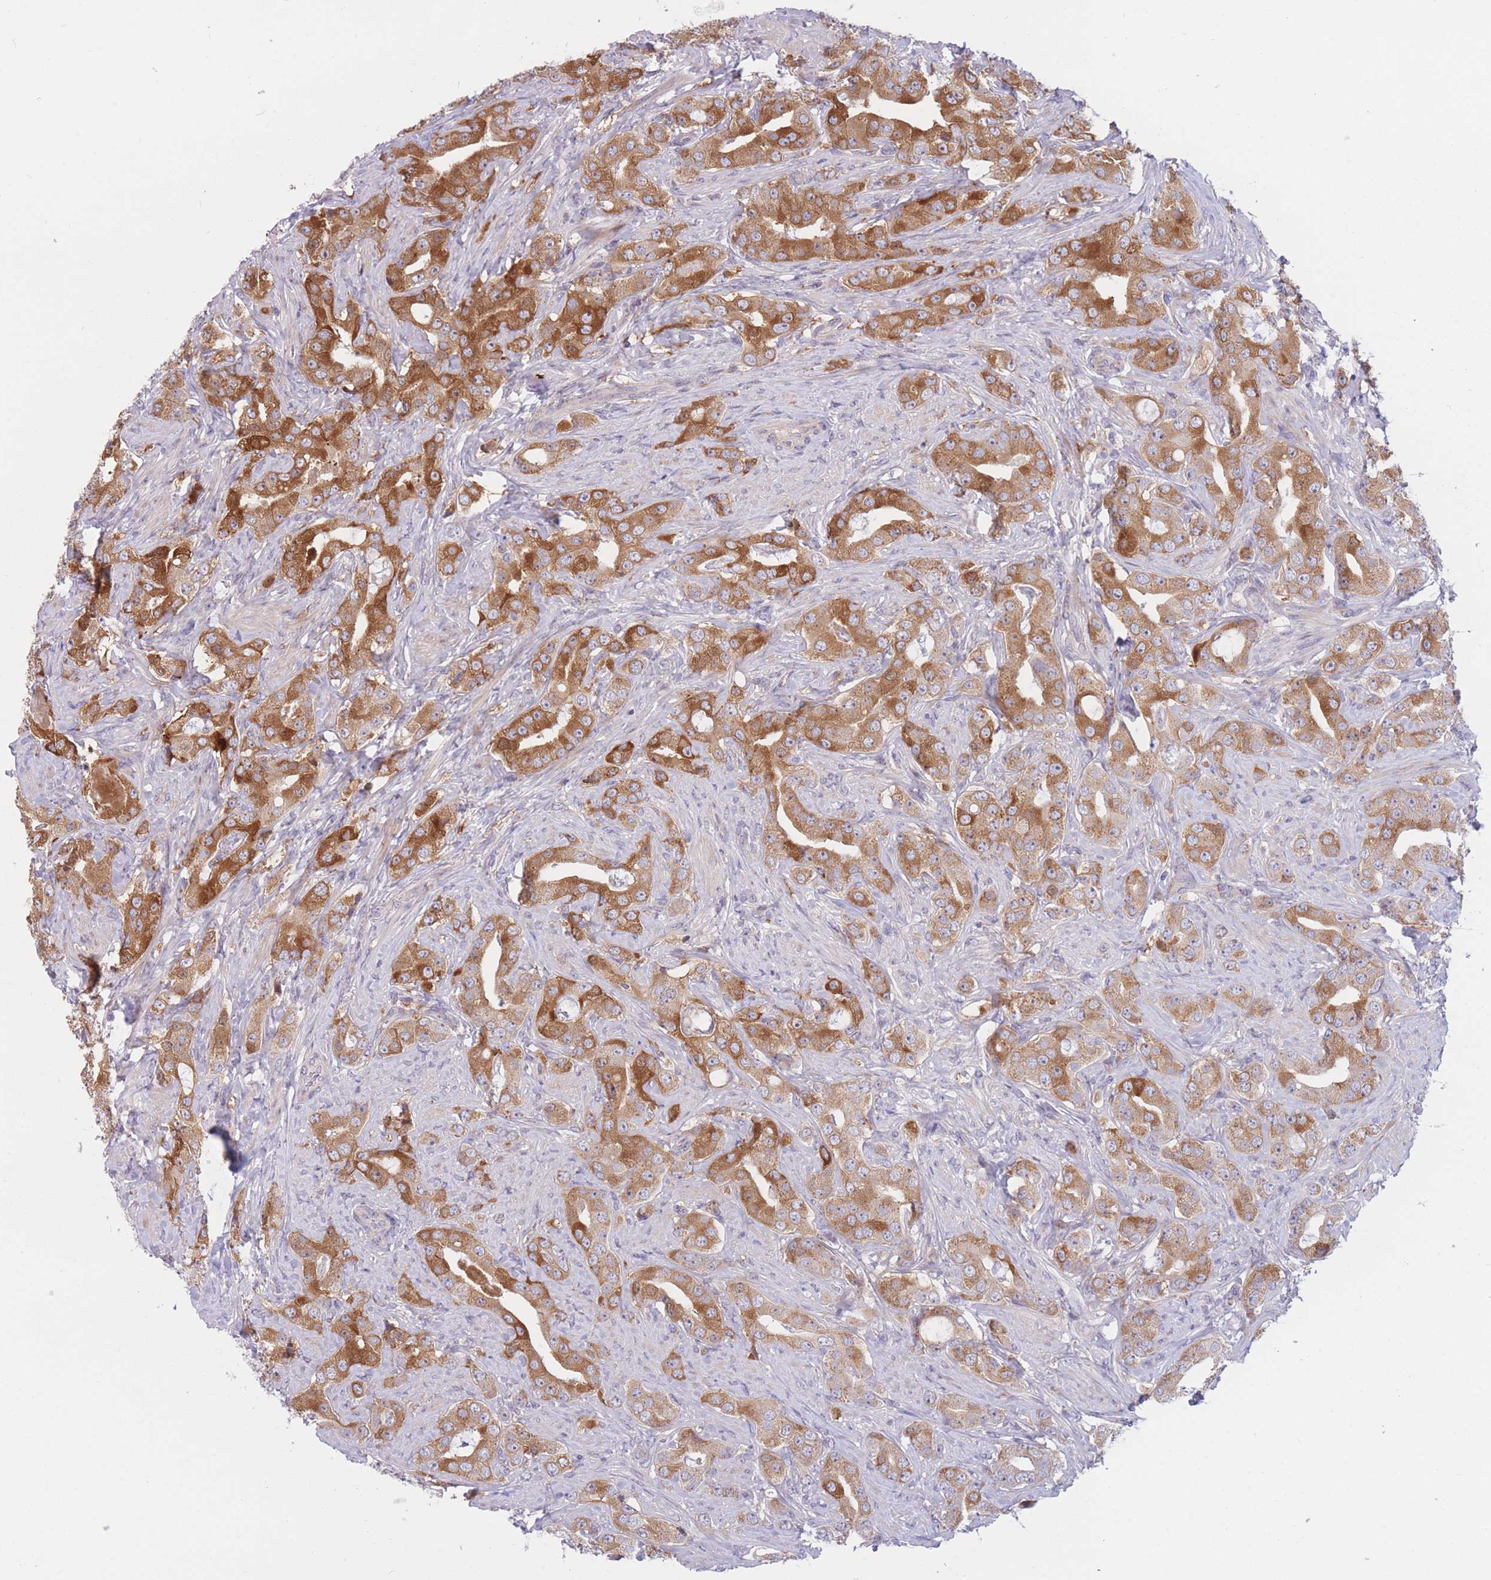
{"staining": {"intensity": "moderate", "quantity": "25%-75%", "location": "cytoplasmic/membranous"}, "tissue": "prostate cancer", "cell_type": "Tumor cells", "image_type": "cancer", "snomed": [{"axis": "morphology", "description": "Adenocarcinoma, High grade"}, {"axis": "topography", "description": "Prostate"}], "caption": "Brown immunohistochemical staining in prostate high-grade adenocarcinoma exhibits moderate cytoplasmic/membranous positivity in about 25%-75% of tumor cells. (DAB (3,3'-diaminobenzidine) = brown stain, brightfield microscopy at high magnification).", "gene": "PDE4A", "patient": {"sex": "male", "age": 63}}